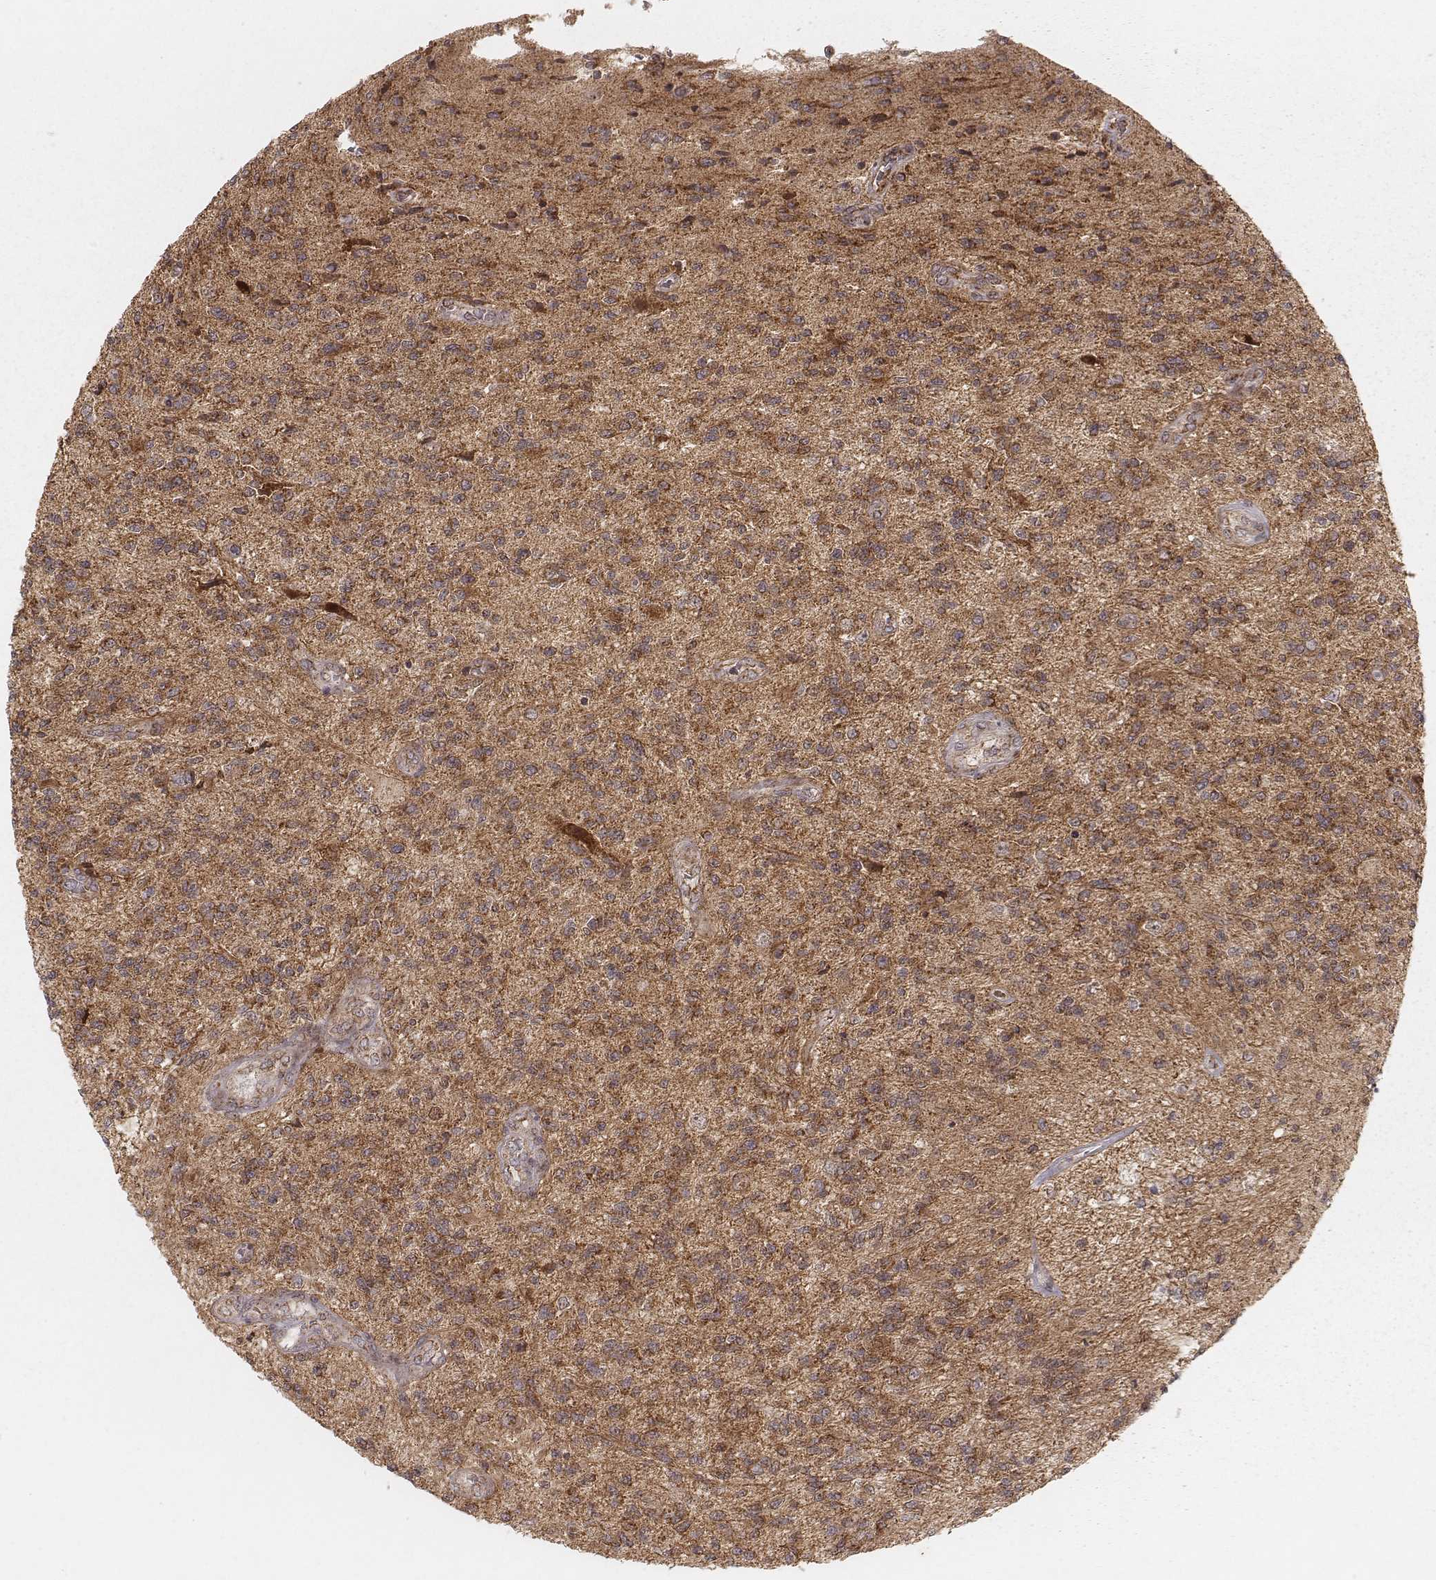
{"staining": {"intensity": "moderate", "quantity": ">75%", "location": "cytoplasmic/membranous"}, "tissue": "glioma", "cell_type": "Tumor cells", "image_type": "cancer", "snomed": [{"axis": "morphology", "description": "Glioma, malignant, High grade"}, {"axis": "topography", "description": "Brain"}], "caption": "Malignant glioma (high-grade) stained with a brown dye displays moderate cytoplasmic/membranous positive staining in approximately >75% of tumor cells.", "gene": "NDUFA7", "patient": {"sex": "male", "age": 56}}